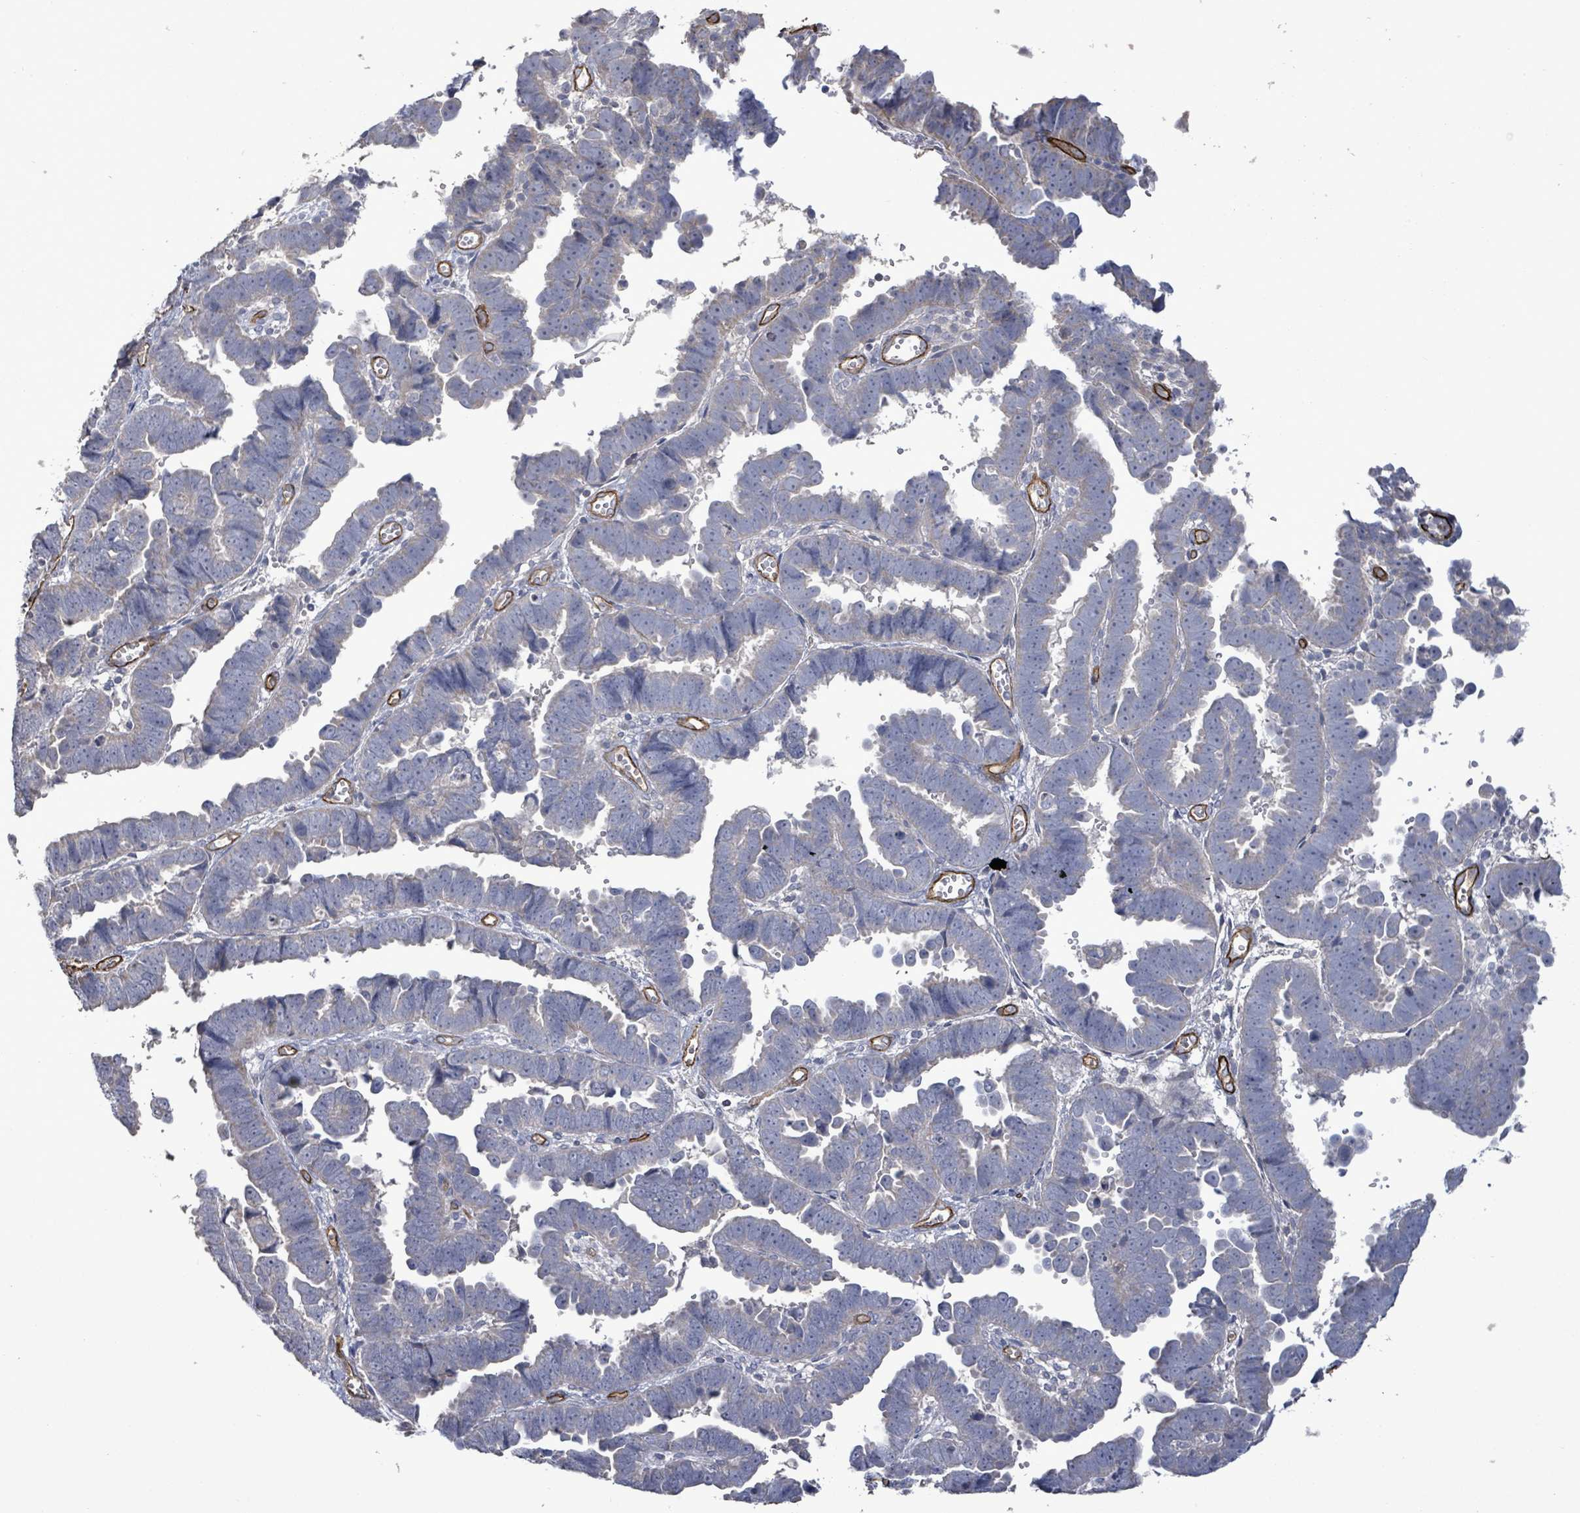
{"staining": {"intensity": "negative", "quantity": "none", "location": "none"}, "tissue": "endometrial cancer", "cell_type": "Tumor cells", "image_type": "cancer", "snomed": [{"axis": "morphology", "description": "Adenocarcinoma, NOS"}, {"axis": "topography", "description": "Endometrium"}], "caption": "Micrograph shows no protein positivity in tumor cells of adenocarcinoma (endometrial) tissue.", "gene": "KANK3", "patient": {"sex": "female", "age": 75}}